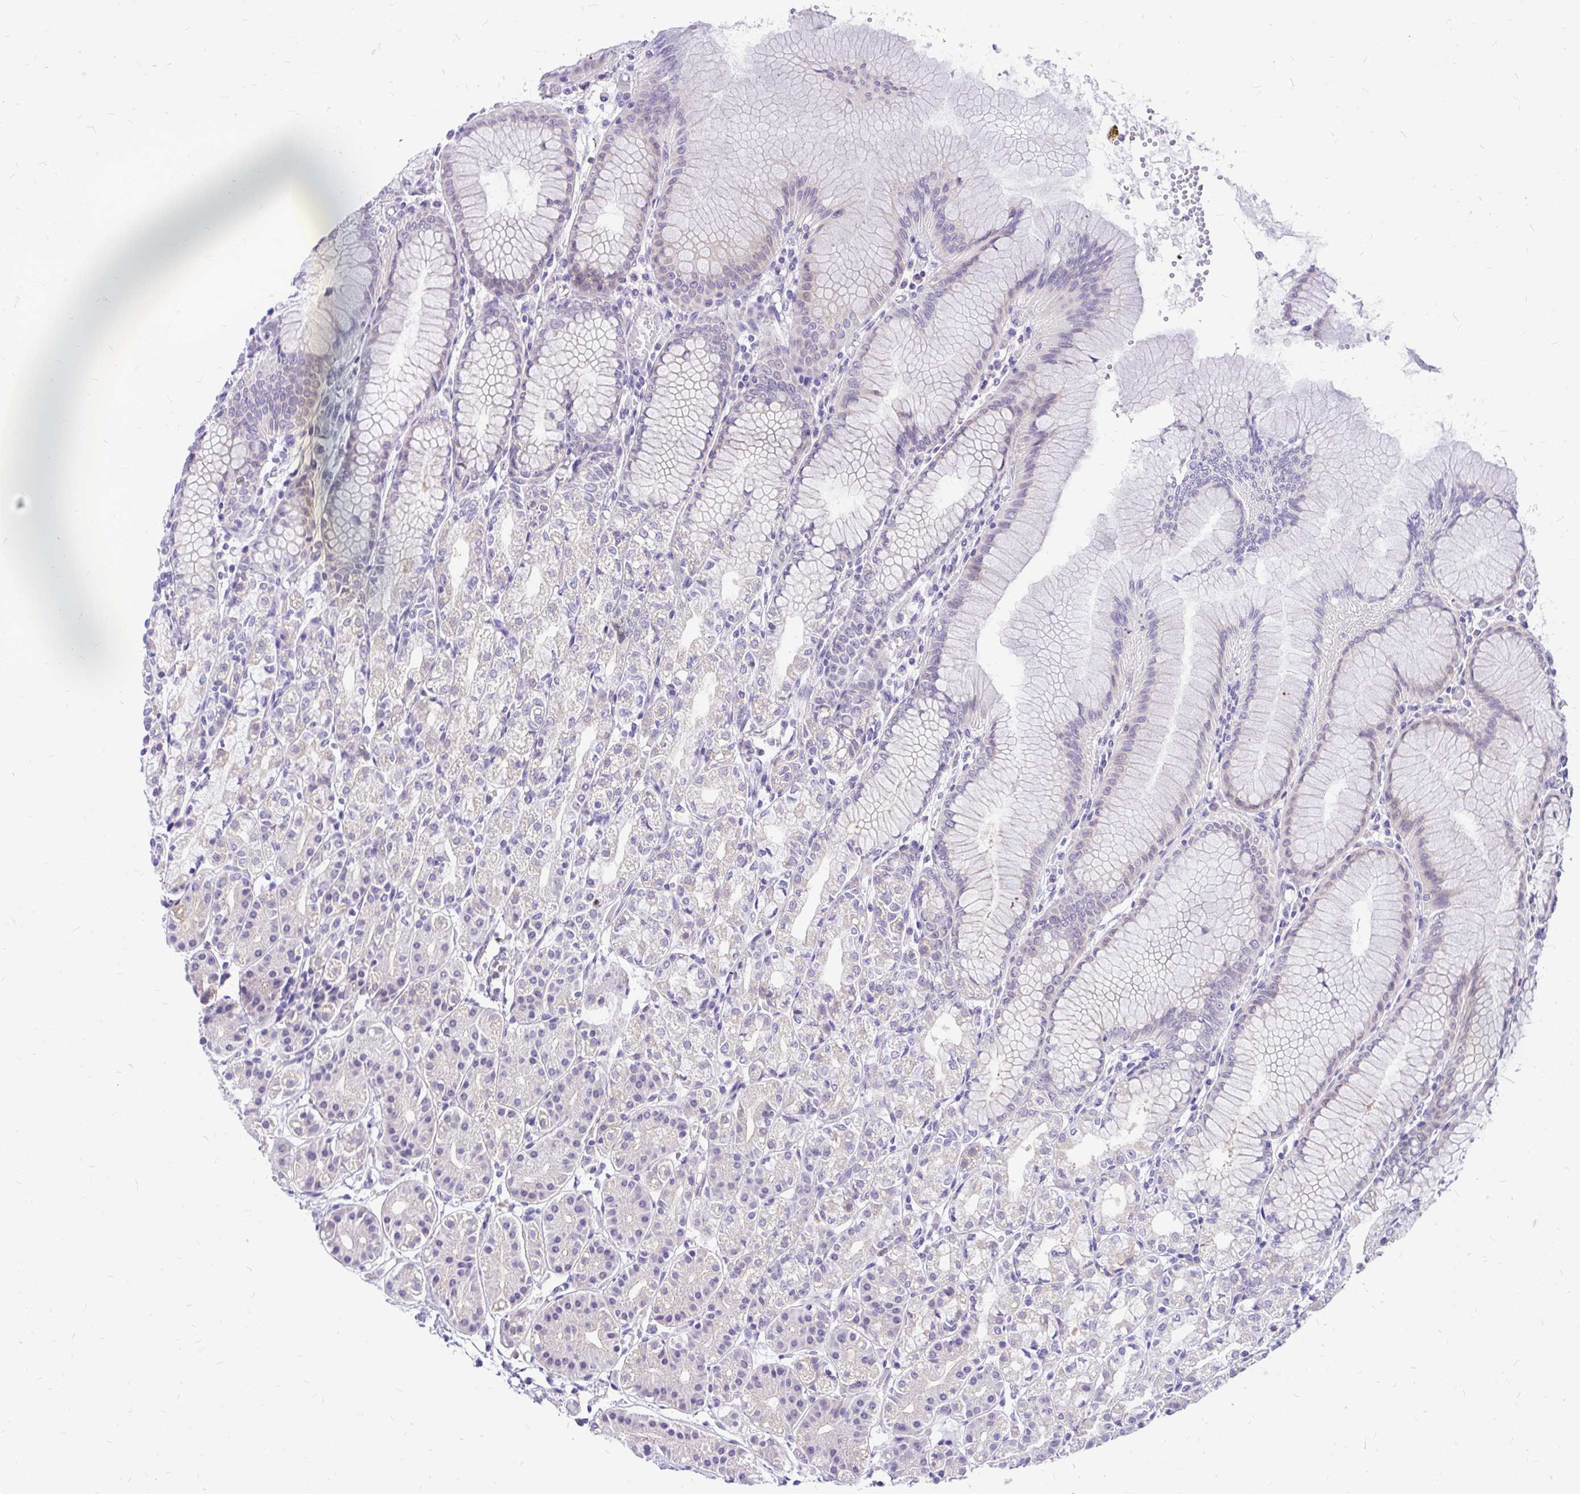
{"staining": {"intensity": "negative", "quantity": "none", "location": "none"}, "tissue": "stomach", "cell_type": "Glandular cells", "image_type": "normal", "snomed": [{"axis": "morphology", "description": "Normal tissue, NOS"}, {"axis": "topography", "description": "Stomach"}], "caption": "Immunohistochemical staining of benign stomach reveals no significant expression in glandular cells.", "gene": "MAP1LC3A", "patient": {"sex": "female", "age": 57}}